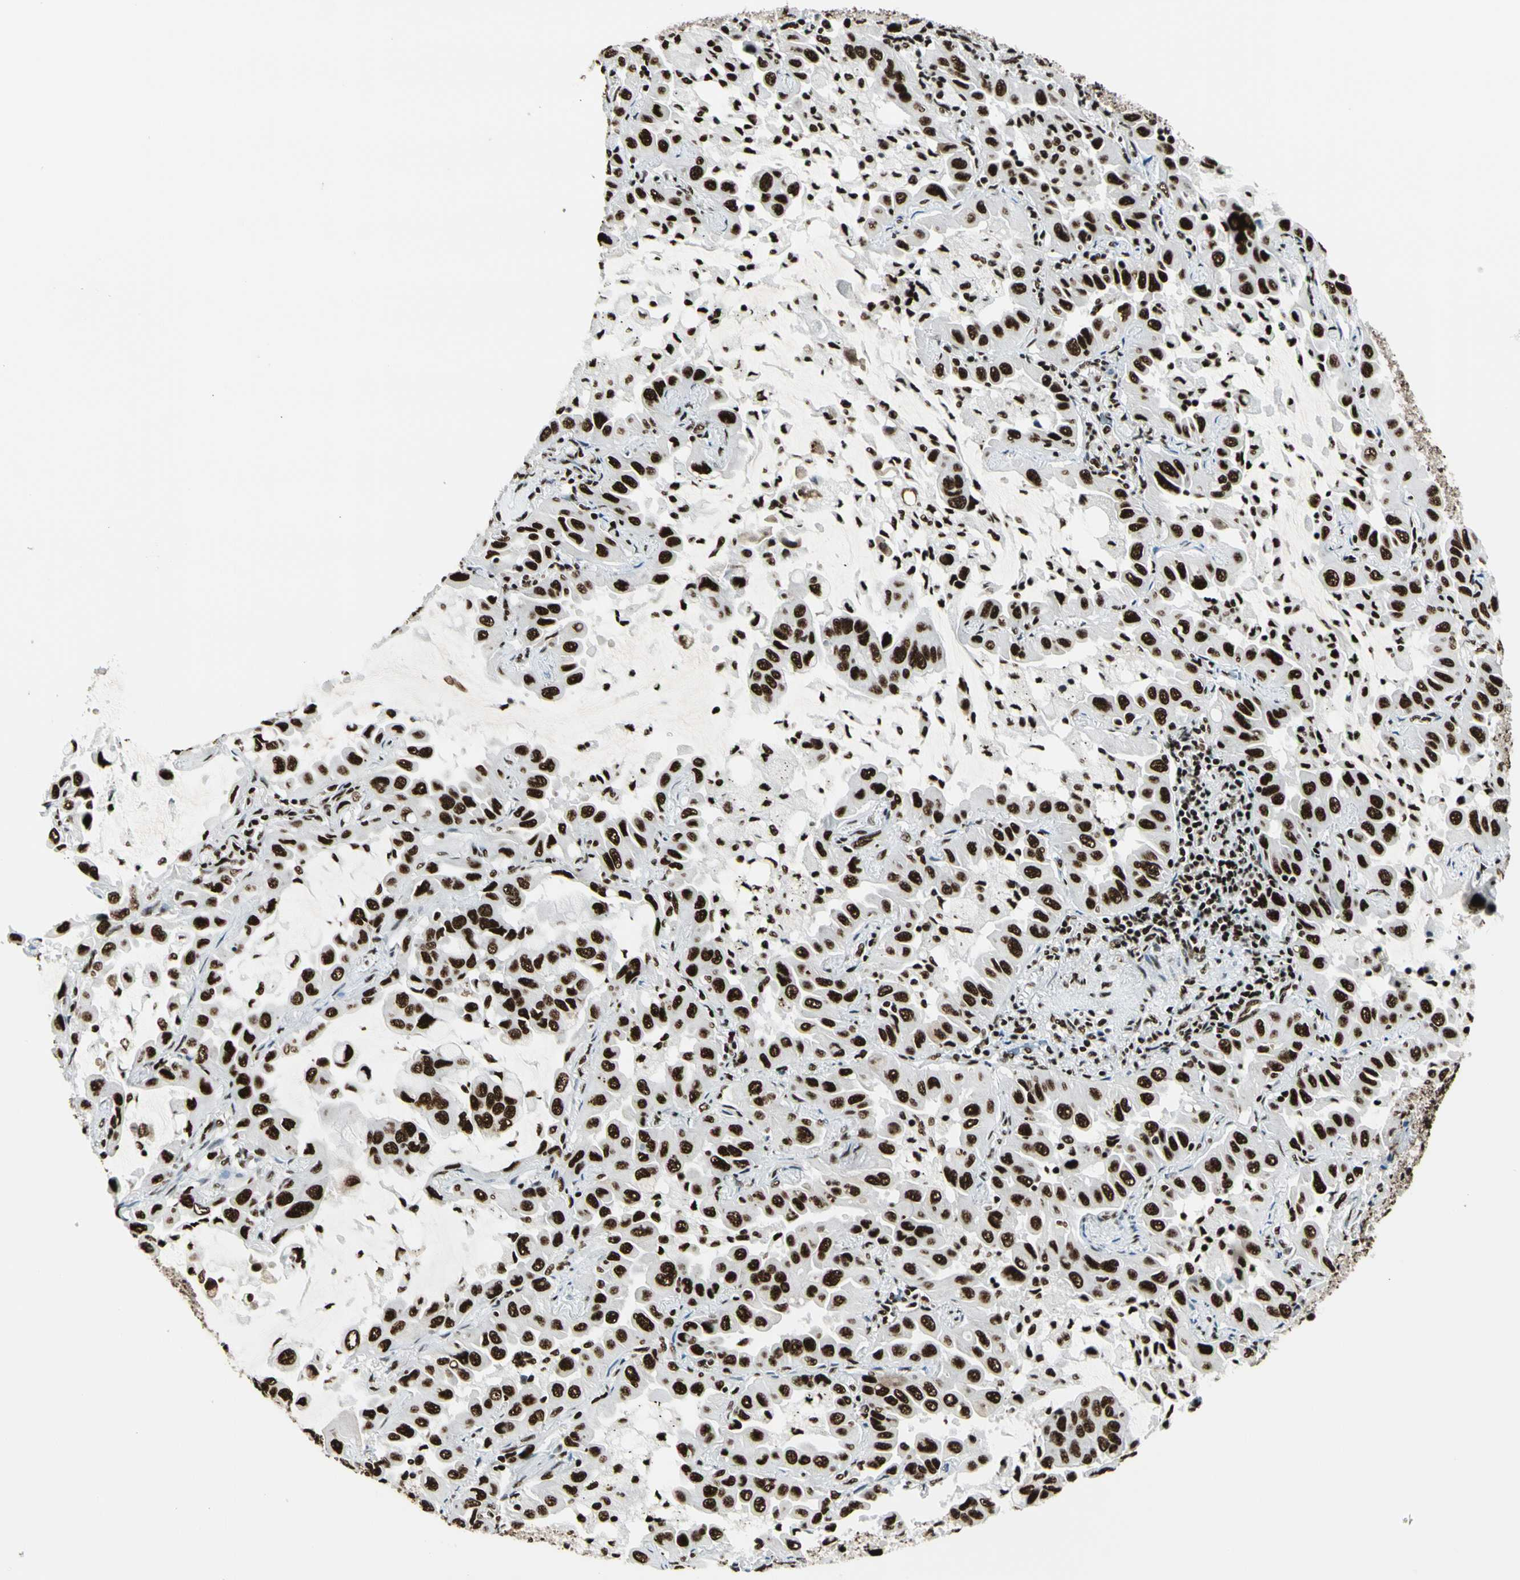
{"staining": {"intensity": "strong", "quantity": ">75%", "location": "nuclear"}, "tissue": "lung cancer", "cell_type": "Tumor cells", "image_type": "cancer", "snomed": [{"axis": "morphology", "description": "Adenocarcinoma, NOS"}, {"axis": "topography", "description": "Lung"}], "caption": "Lung cancer stained for a protein (brown) displays strong nuclear positive staining in about >75% of tumor cells.", "gene": "CCAR1", "patient": {"sex": "male", "age": 64}}